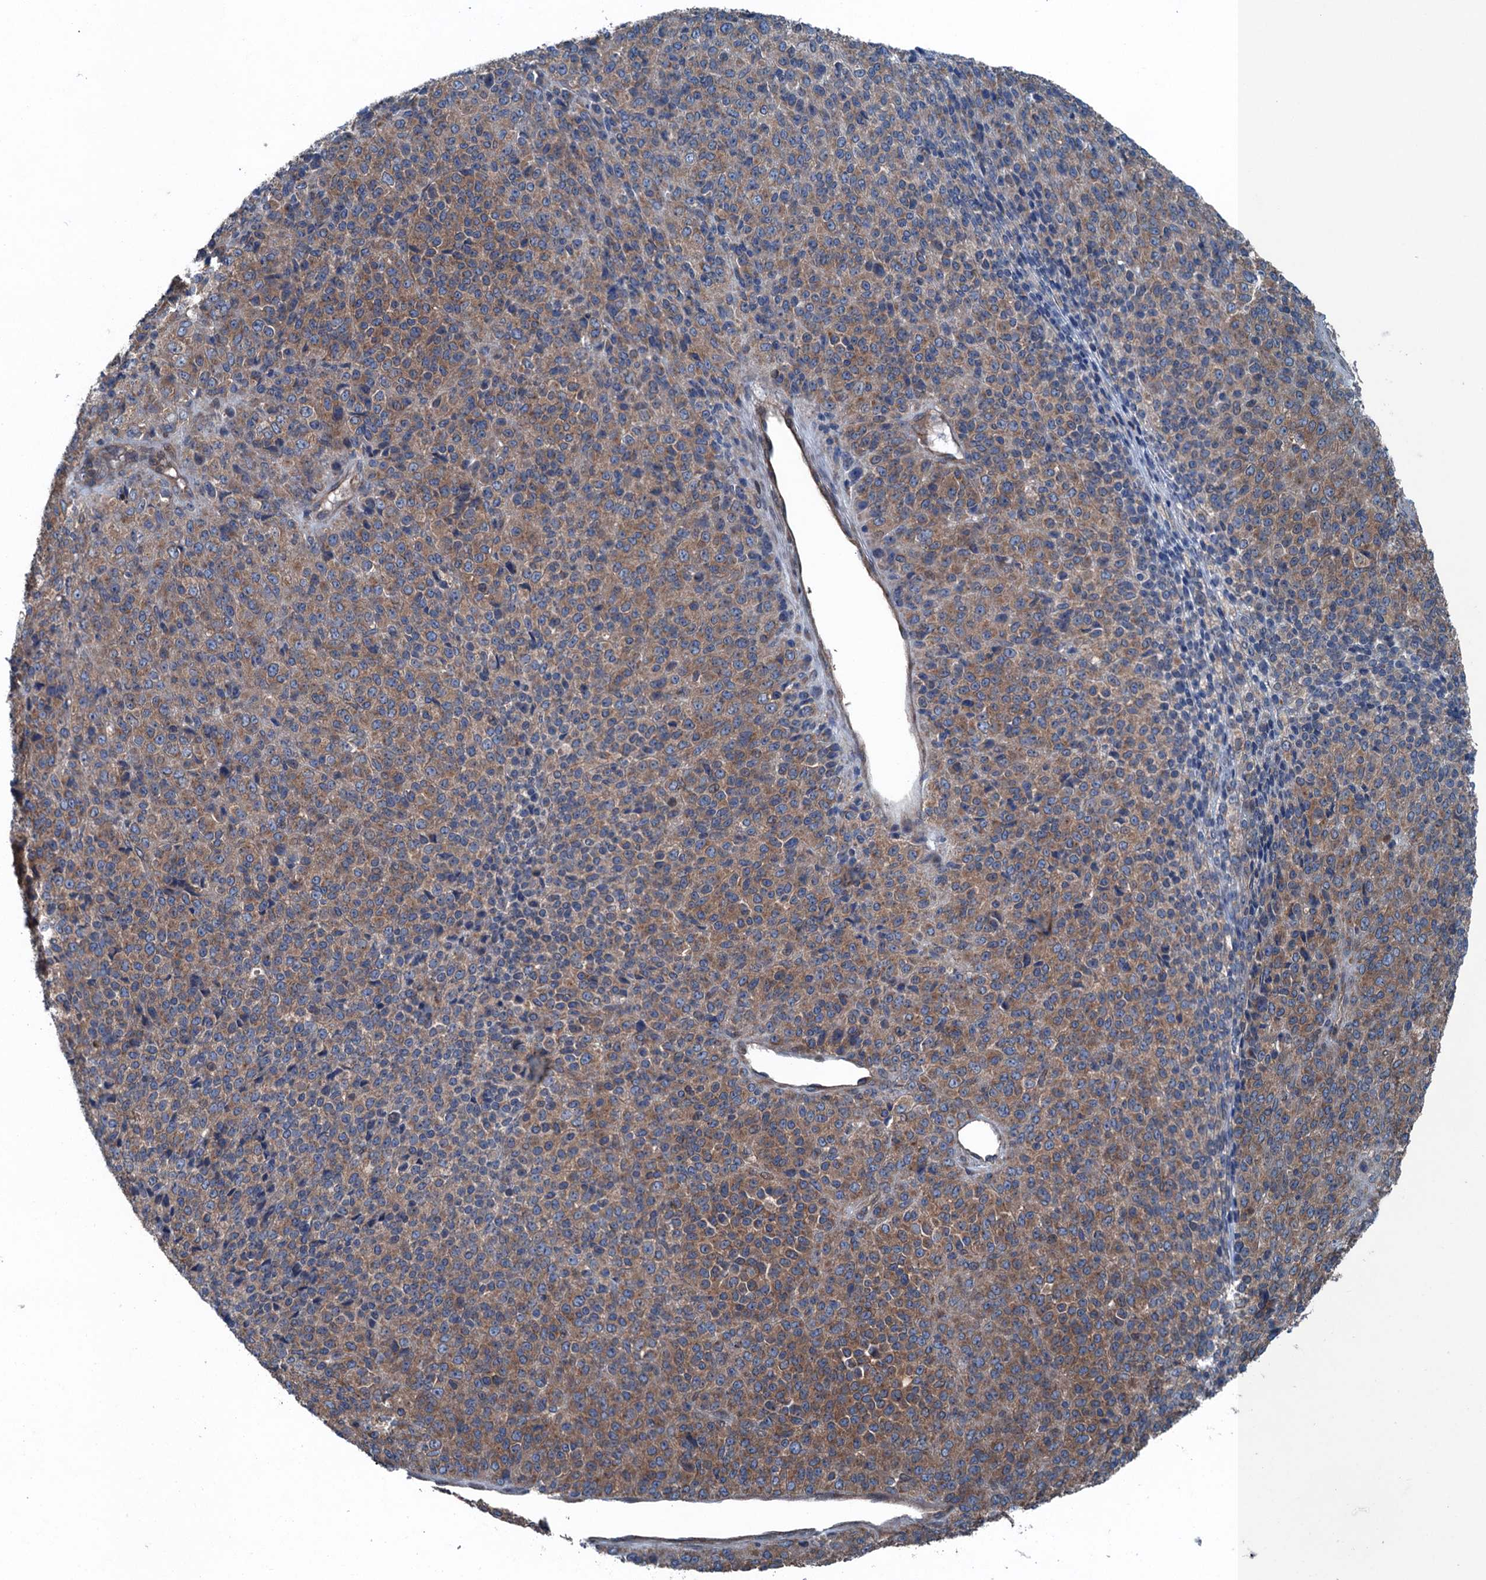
{"staining": {"intensity": "moderate", "quantity": ">75%", "location": "cytoplasmic/membranous"}, "tissue": "melanoma", "cell_type": "Tumor cells", "image_type": "cancer", "snomed": [{"axis": "morphology", "description": "Malignant melanoma, Metastatic site"}, {"axis": "topography", "description": "Brain"}], "caption": "High-power microscopy captured an immunohistochemistry (IHC) micrograph of melanoma, revealing moderate cytoplasmic/membranous staining in about >75% of tumor cells. (DAB IHC with brightfield microscopy, high magnification).", "gene": "TRAPPC8", "patient": {"sex": "female", "age": 56}}